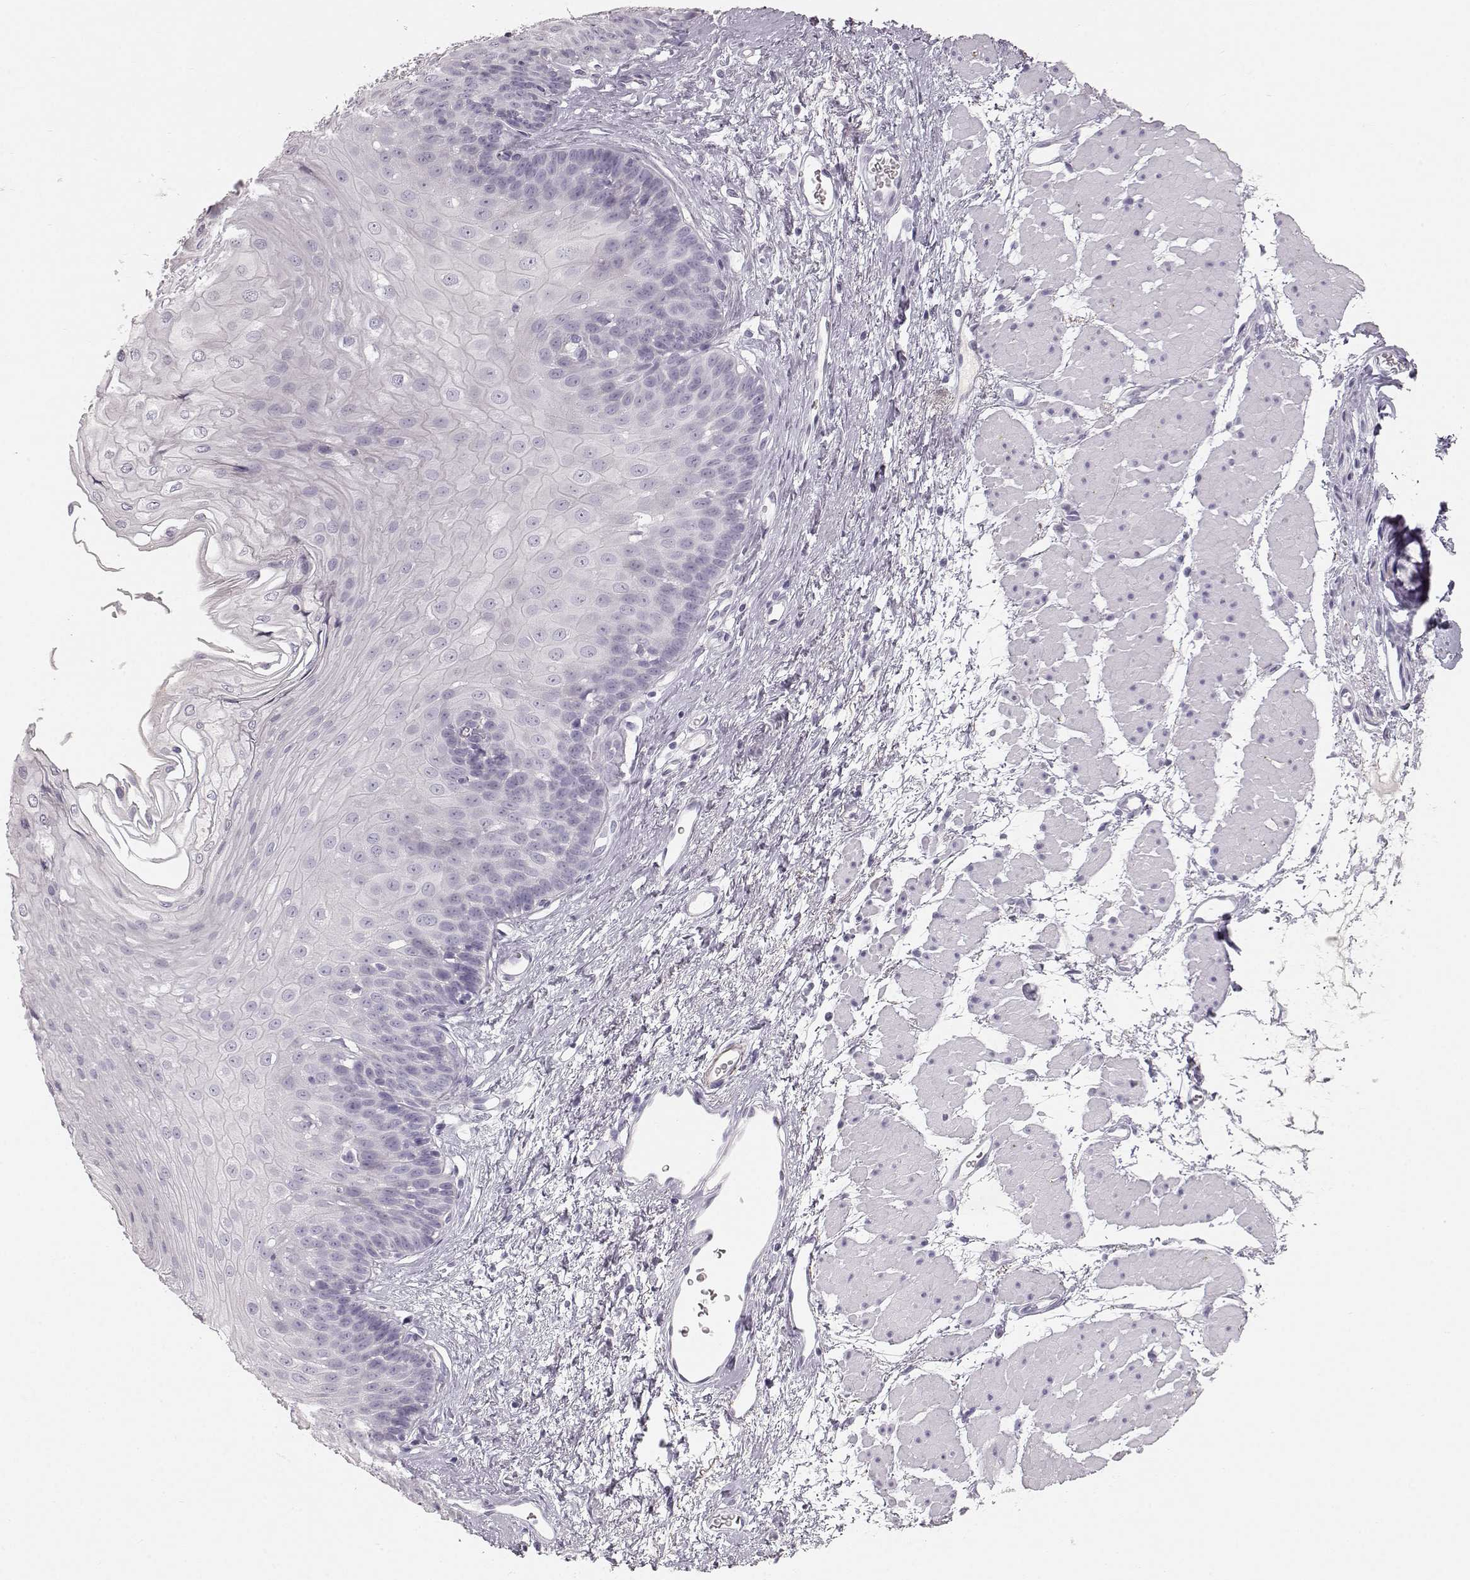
{"staining": {"intensity": "negative", "quantity": "none", "location": "none"}, "tissue": "esophagus", "cell_type": "Squamous epithelial cells", "image_type": "normal", "snomed": [{"axis": "morphology", "description": "Normal tissue, NOS"}, {"axis": "topography", "description": "Esophagus"}], "caption": "Immunohistochemical staining of benign esophagus demonstrates no significant positivity in squamous epithelial cells. Brightfield microscopy of IHC stained with DAB (brown) and hematoxylin (blue), captured at high magnification.", "gene": "KRTAP16", "patient": {"sex": "female", "age": 62}}